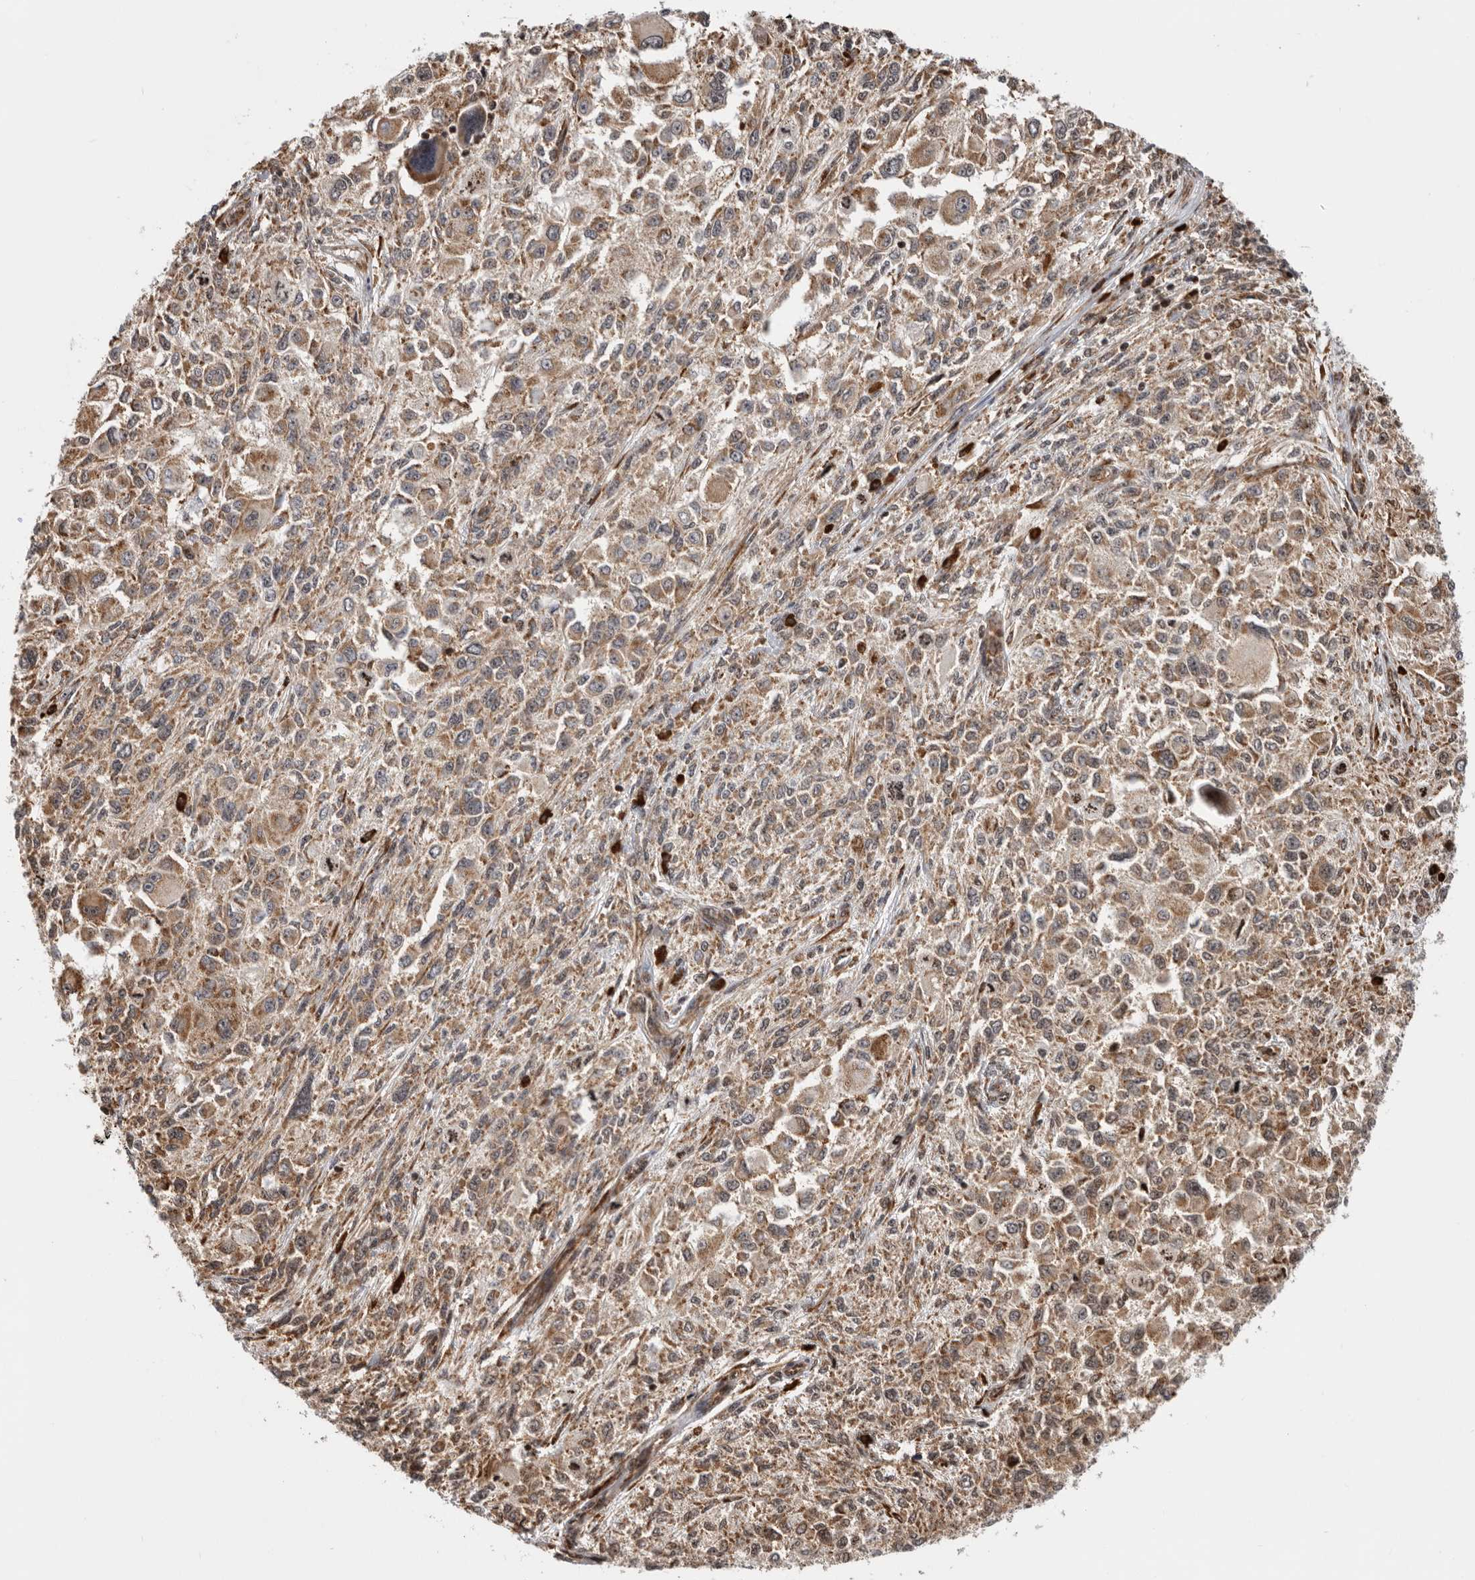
{"staining": {"intensity": "weak", "quantity": ">75%", "location": "cytoplasmic/membranous"}, "tissue": "melanoma", "cell_type": "Tumor cells", "image_type": "cancer", "snomed": [{"axis": "morphology", "description": "Necrosis, NOS"}, {"axis": "morphology", "description": "Malignant melanoma, NOS"}, {"axis": "topography", "description": "Skin"}], "caption": "Malignant melanoma stained with a brown dye exhibits weak cytoplasmic/membranous positive expression in approximately >75% of tumor cells.", "gene": "FZD3", "patient": {"sex": "female", "age": 87}}